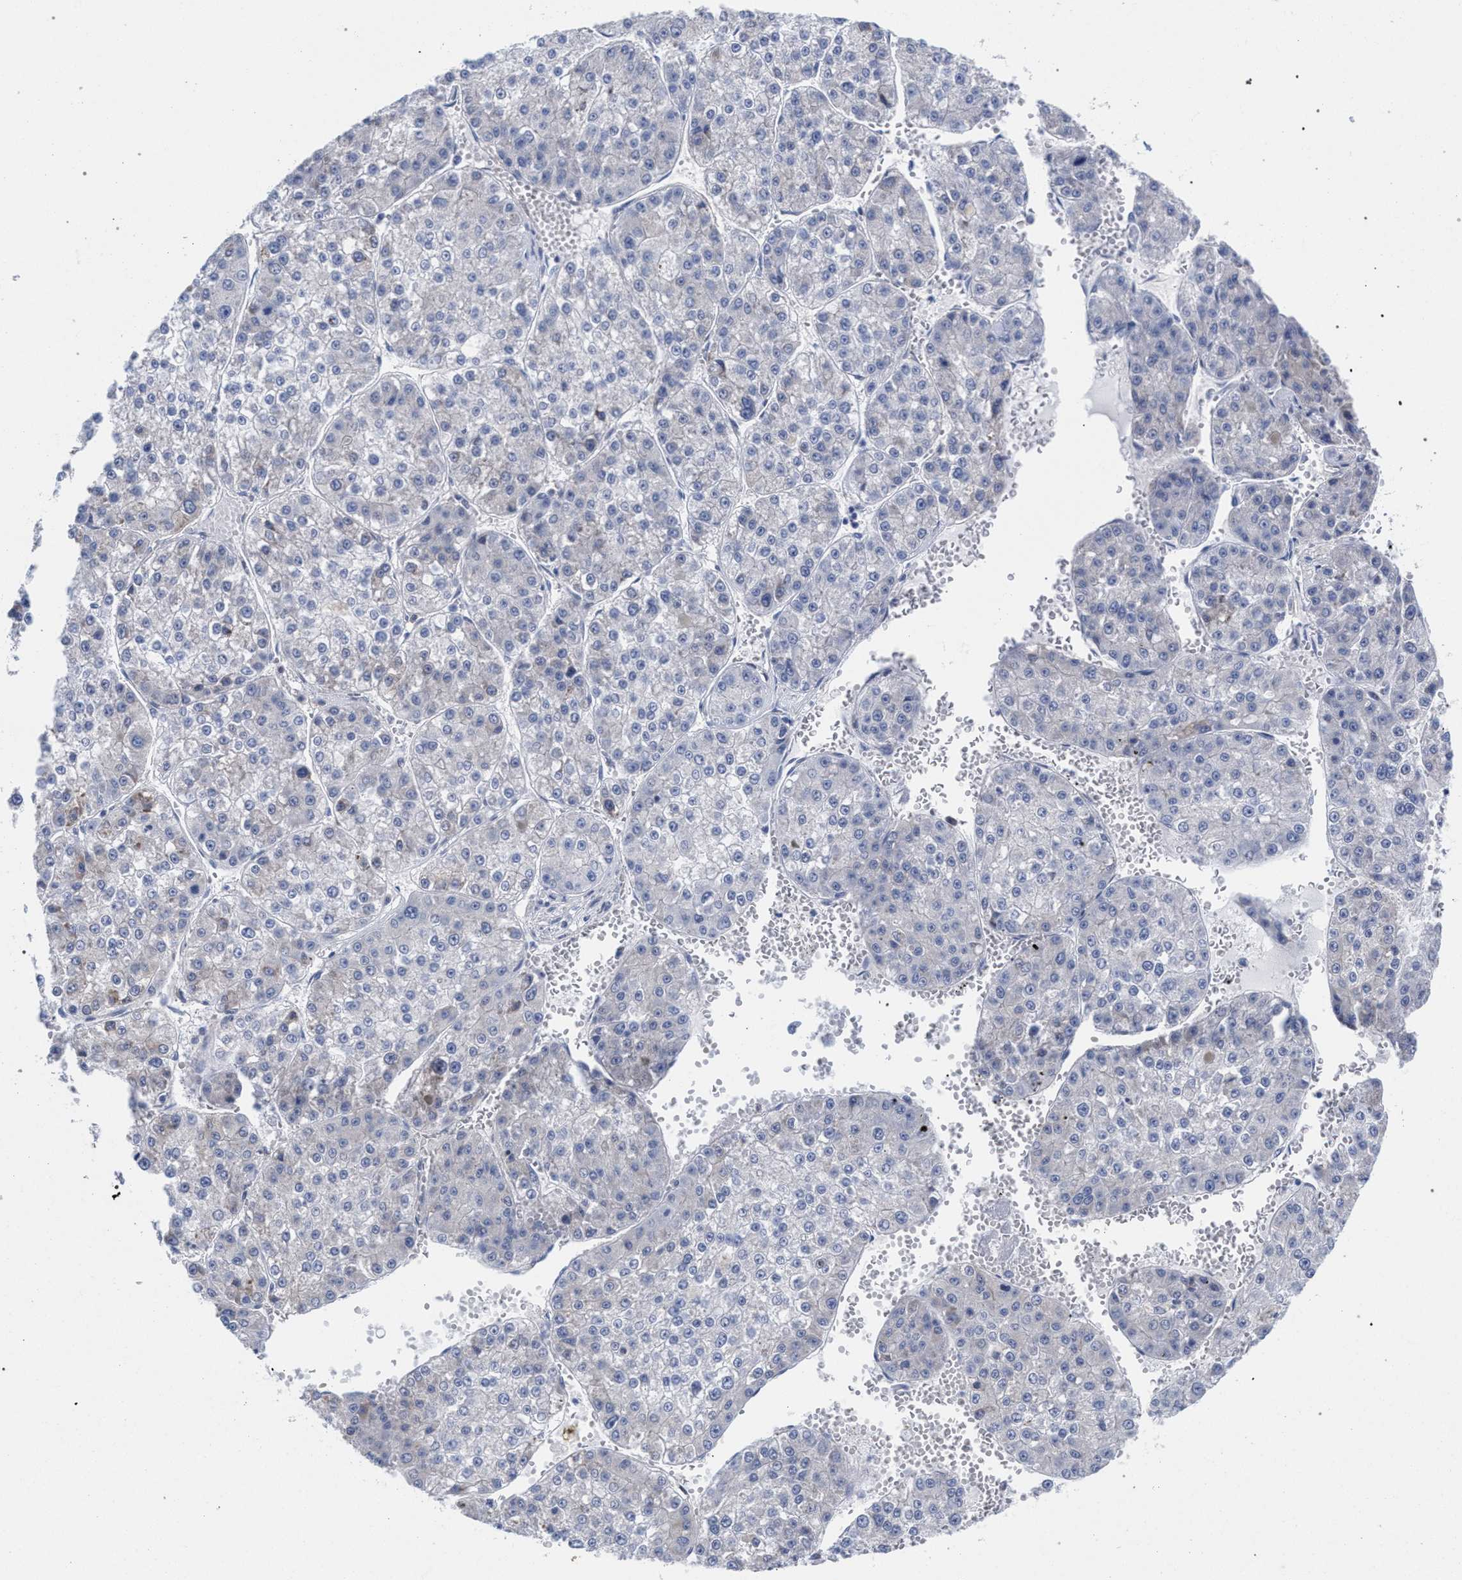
{"staining": {"intensity": "negative", "quantity": "none", "location": "none"}, "tissue": "liver cancer", "cell_type": "Tumor cells", "image_type": "cancer", "snomed": [{"axis": "morphology", "description": "Carcinoma, Hepatocellular, NOS"}, {"axis": "topography", "description": "Liver"}], "caption": "Immunohistochemical staining of liver cancer shows no significant positivity in tumor cells.", "gene": "FHOD3", "patient": {"sex": "female", "age": 73}}